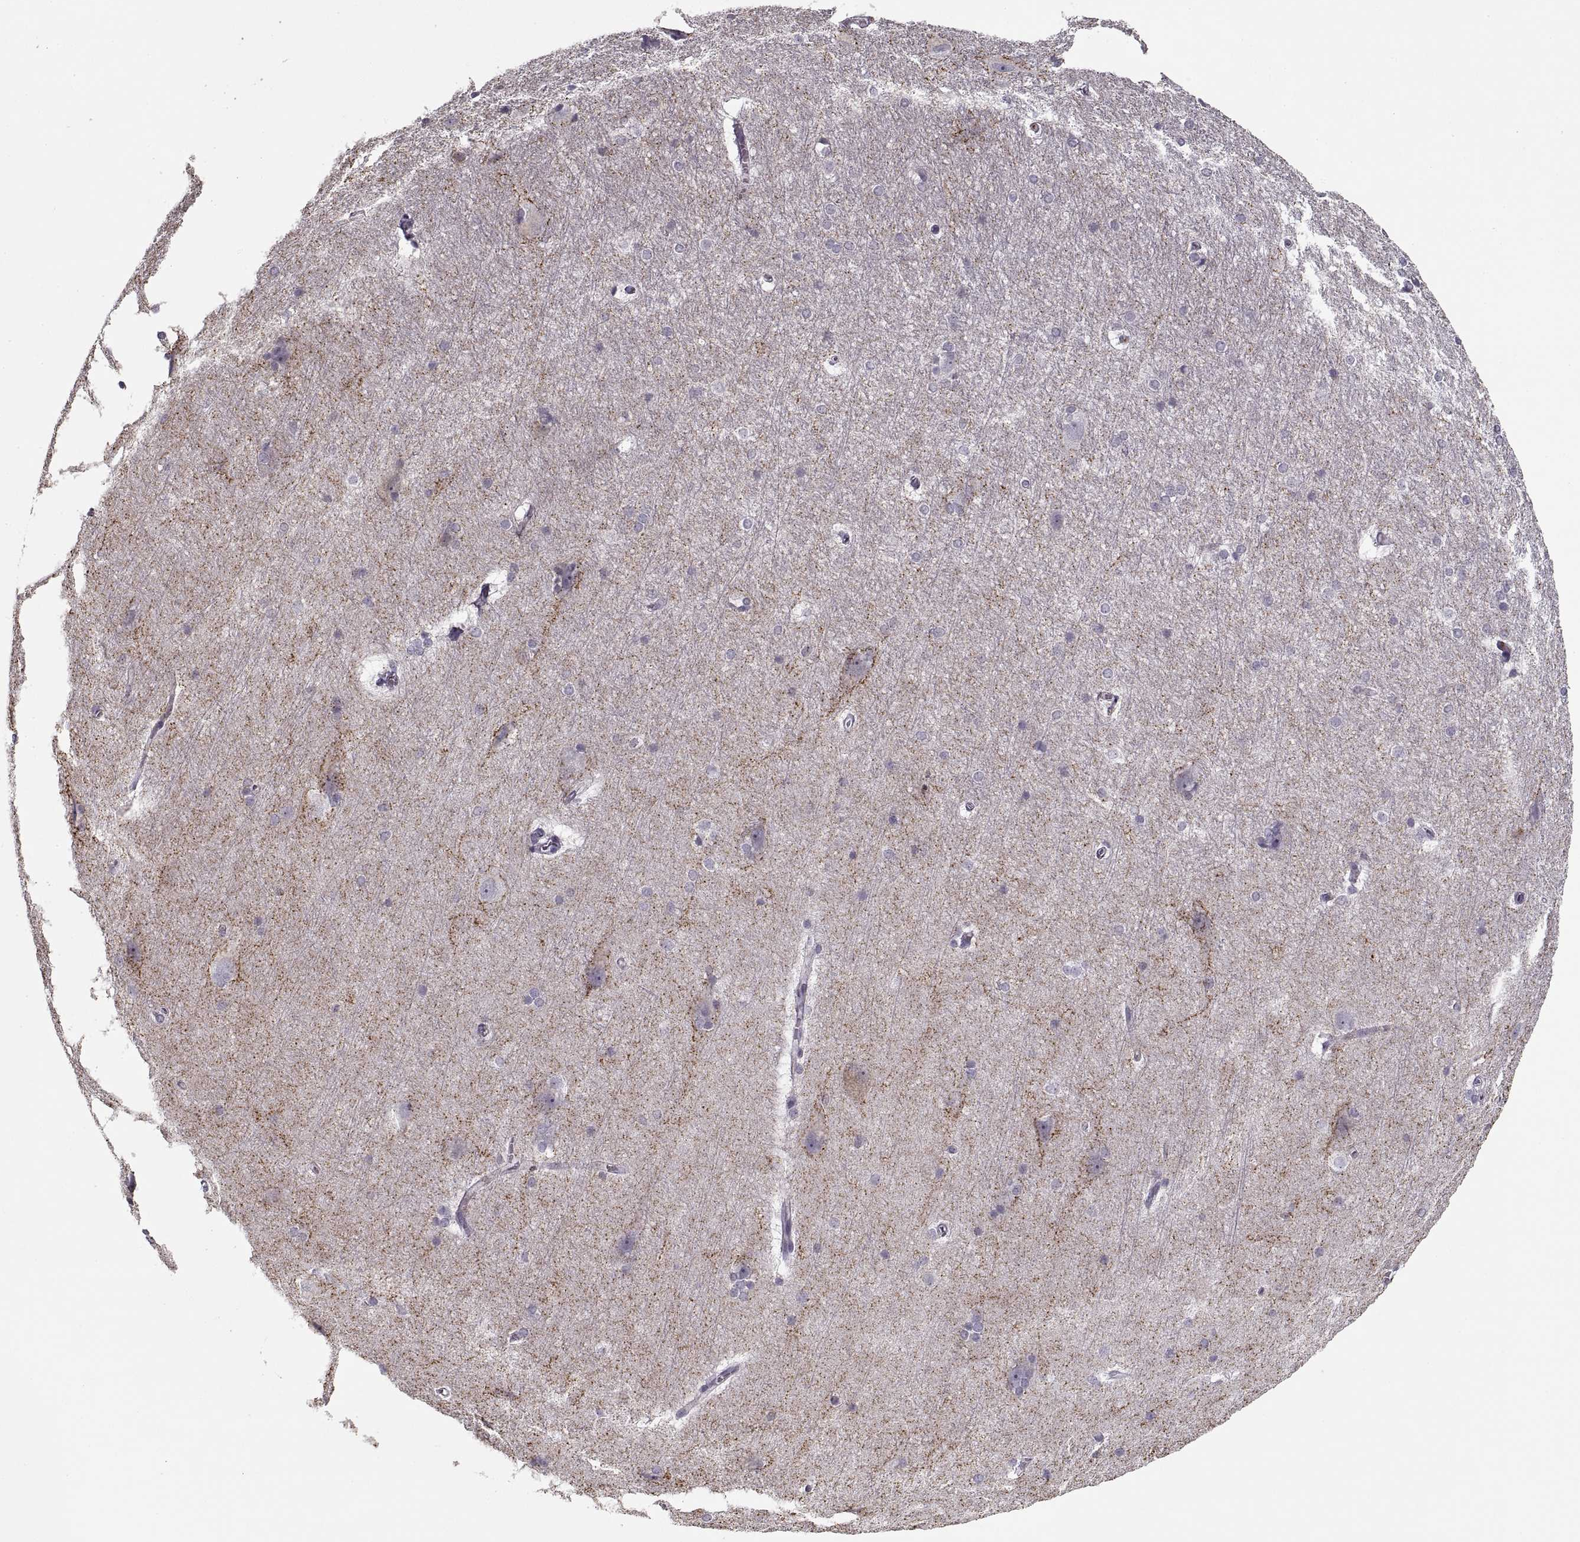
{"staining": {"intensity": "negative", "quantity": "none", "location": "none"}, "tissue": "hippocampus", "cell_type": "Glial cells", "image_type": "normal", "snomed": [{"axis": "morphology", "description": "Normal tissue, NOS"}, {"axis": "topography", "description": "Cerebral cortex"}, {"axis": "topography", "description": "Hippocampus"}], "caption": "Immunohistochemical staining of unremarkable hippocampus demonstrates no significant staining in glial cells.", "gene": "GAD2", "patient": {"sex": "female", "age": 19}}